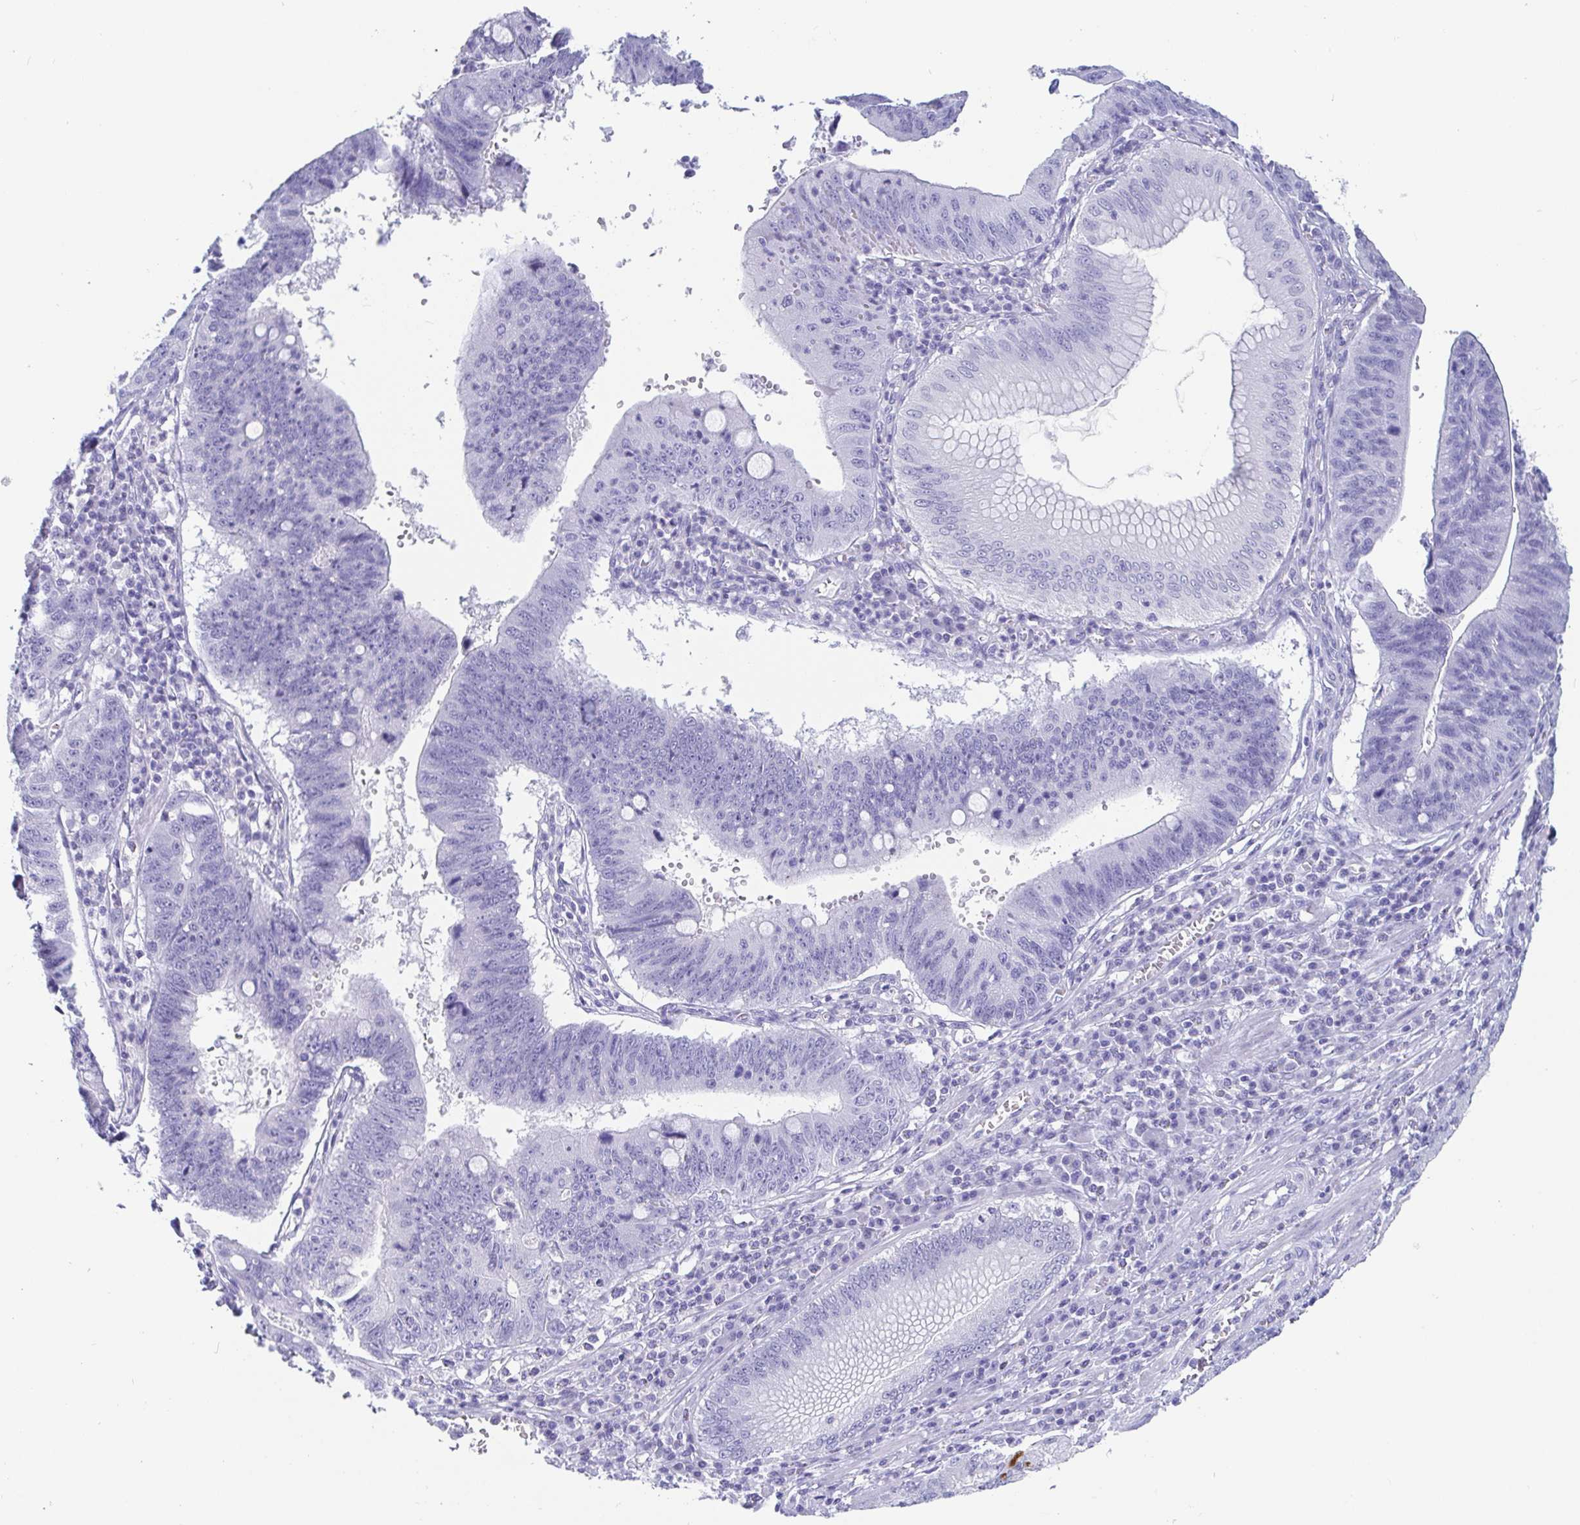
{"staining": {"intensity": "negative", "quantity": "none", "location": "none"}, "tissue": "stomach cancer", "cell_type": "Tumor cells", "image_type": "cancer", "snomed": [{"axis": "morphology", "description": "Adenocarcinoma, NOS"}, {"axis": "topography", "description": "Stomach"}], "caption": "High power microscopy histopathology image of an immunohistochemistry (IHC) image of adenocarcinoma (stomach), revealing no significant expression in tumor cells. (Brightfield microscopy of DAB immunohistochemistry (IHC) at high magnification).", "gene": "SCGN", "patient": {"sex": "male", "age": 59}}